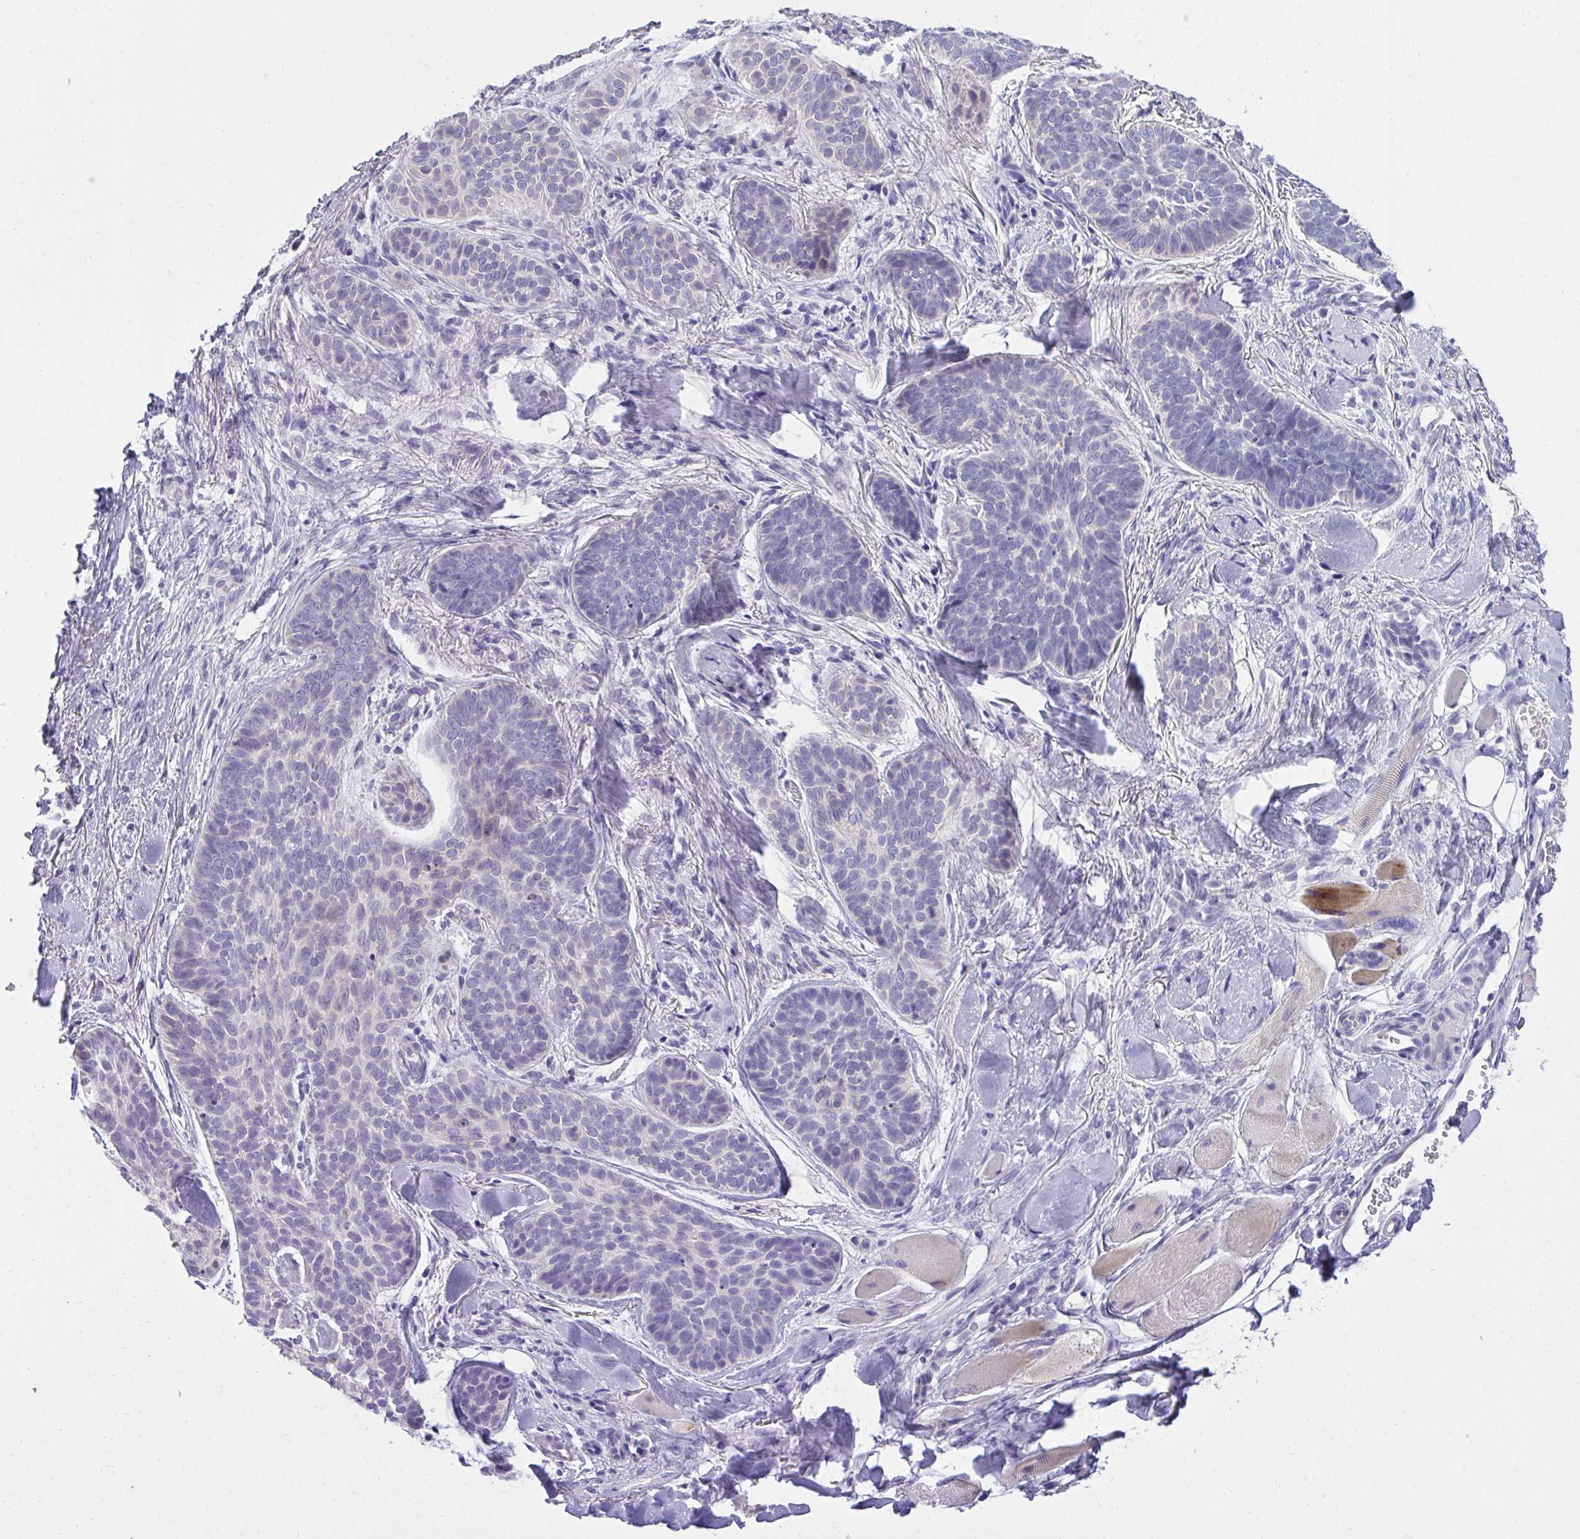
{"staining": {"intensity": "negative", "quantity": "none", "location": "none"}, "tissue": "skin cancer", "cell_type": "Tumor cells", "image_type": "cancer", "snomed": [{"axis": "morphology", "description": "Basal cell carcinoma"}, {"axis": "topography", "description": "Skin"}, {"axis": "topography", "description": "Skin of nose"}], "caption": "High magnification brightfield microscopy of basal cell carcinoma (skin) stained with DAB (brown) and counterstained with hematoxylin (blue): tumor cells show no significant staining.", "gene": "TMCO5A", "patient": {"sex": "female", "age": 81}}